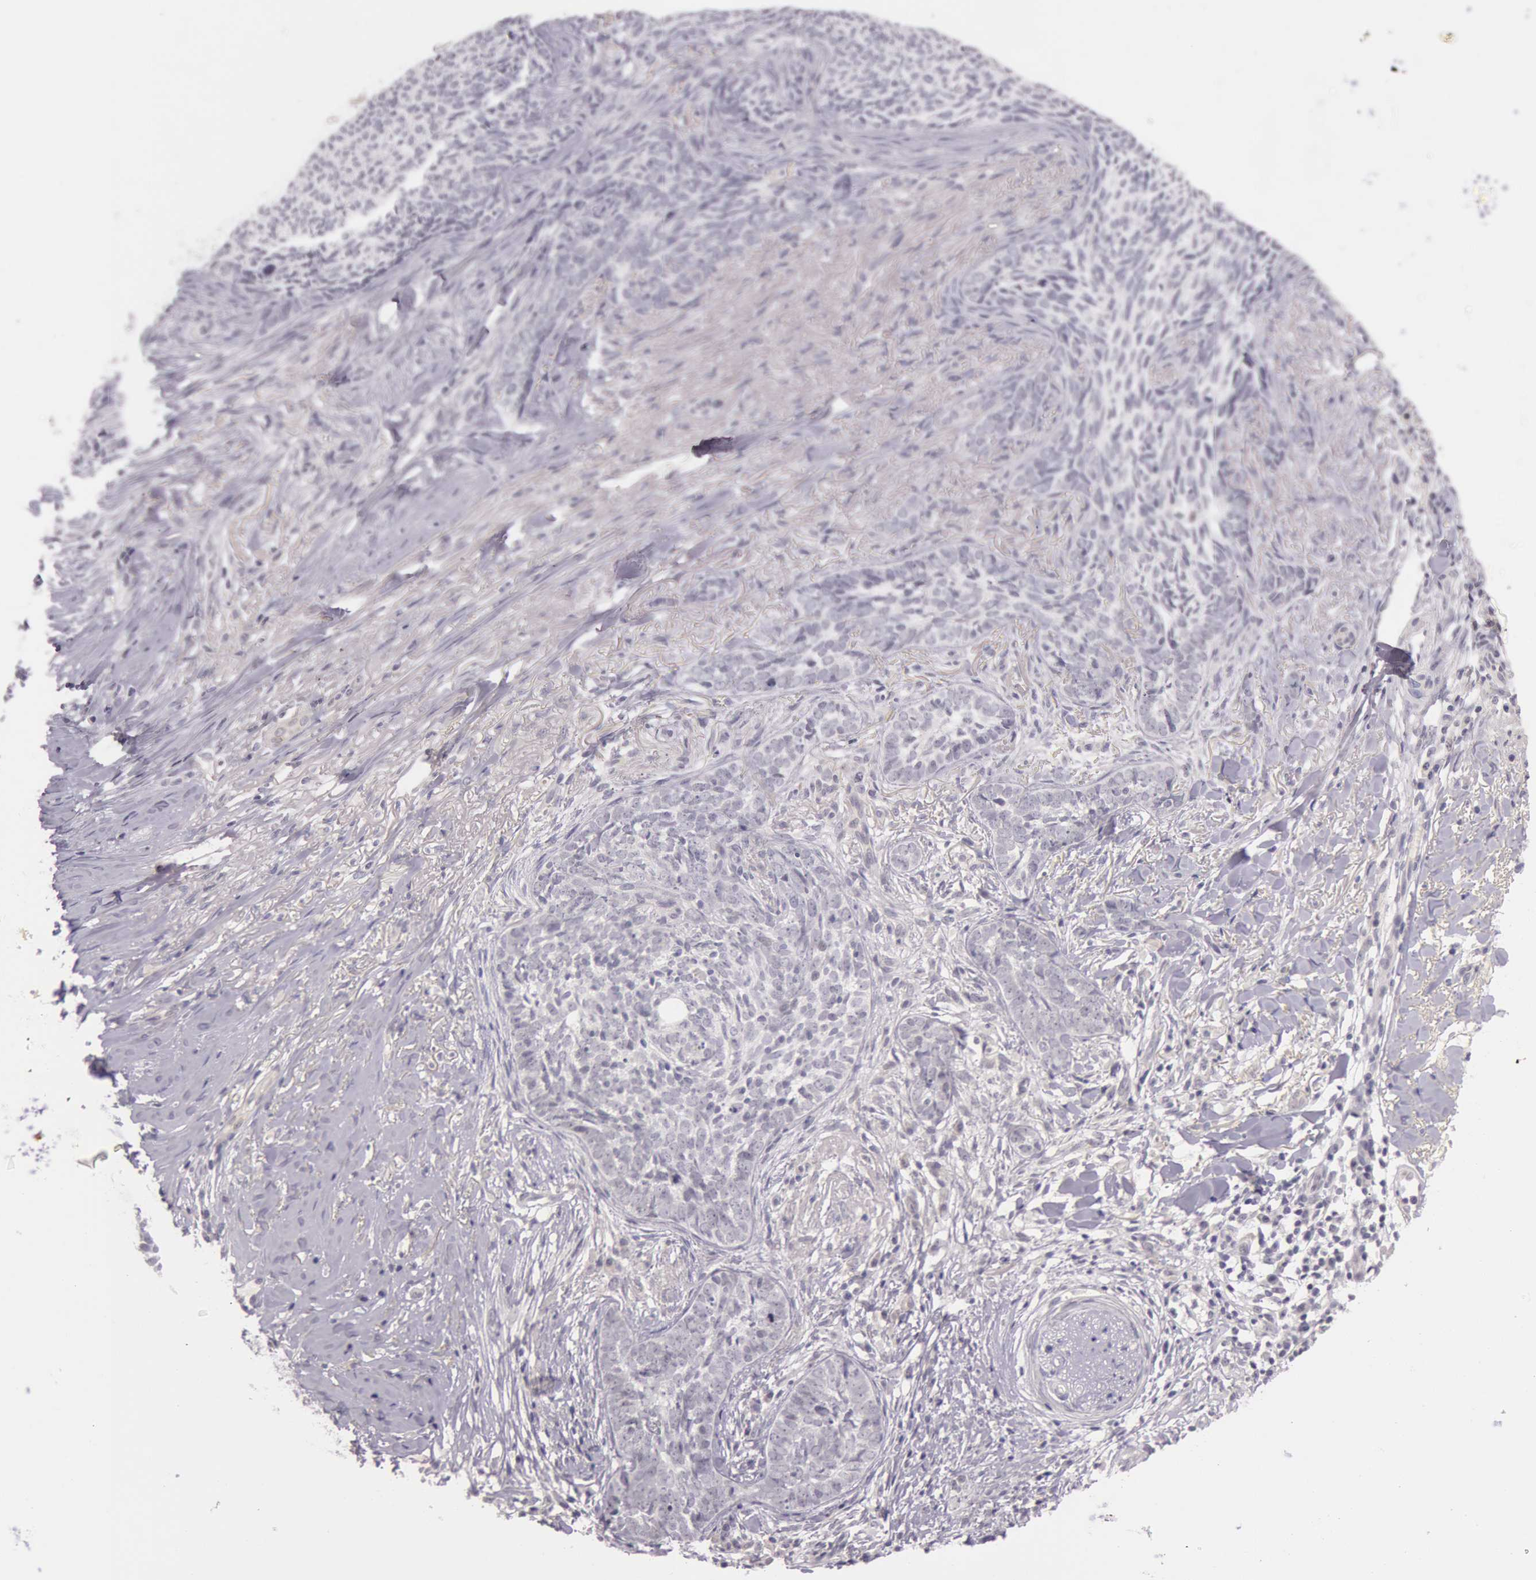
{"staining": {"intensity": "negative", "quantity": "none", "location": "none"}, "tissue": "skin cancer", "cell_type": "Tumor cells", "image_type": "cancer", "snomed": [{"axis": "morphology", "description": "Basal cell carcinoma"}, {"axis": "topography", "description": "Skin"}], "caption": "Tumor cells show no significant staining in skin cancer.", "gene": "RBMY1F", "patient": {"sex": "female", "age": 81}}